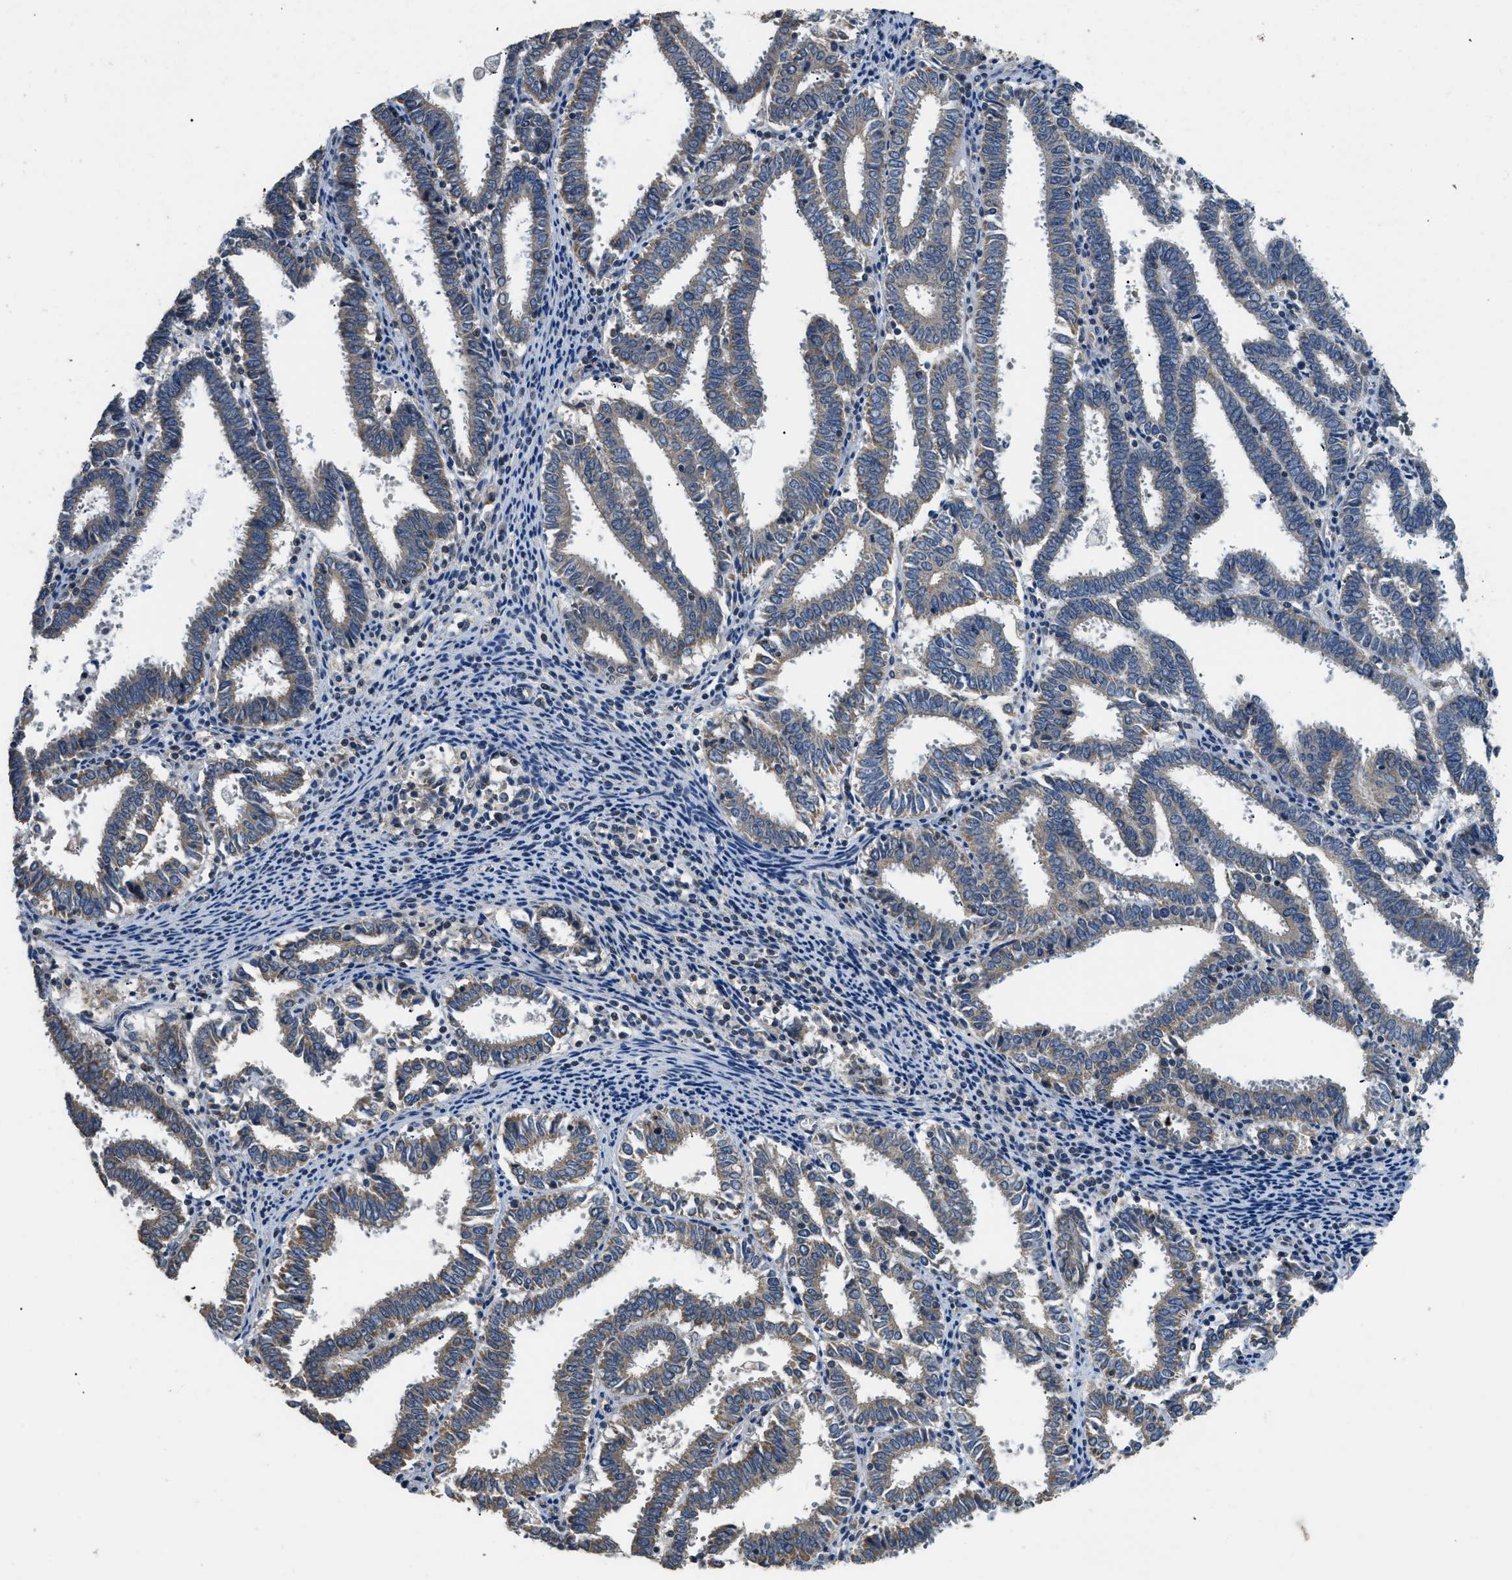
{"staining": {"intensity": "weak", "quantity": ">75%", "location": "cytoplasmic/membranous"}, "tissue": "endometrial cancer", "cell_type": "Tumor cells", "image_type": "cancer", "snomed": [{"axis": "morphology", "description": "Adenocarcinoma, NOS"}, {"axis": "topography", "description": "Uterus"}], "caption": "A micrograph showing weak cytoplasmic/membranous positivity in about >75% of tumor cells in adenocarcinoma (endometrial), as visualized by brown immunohistochemical staining.", "gene": "SSH2", "patient": {"sex": "female", "age": 83}}